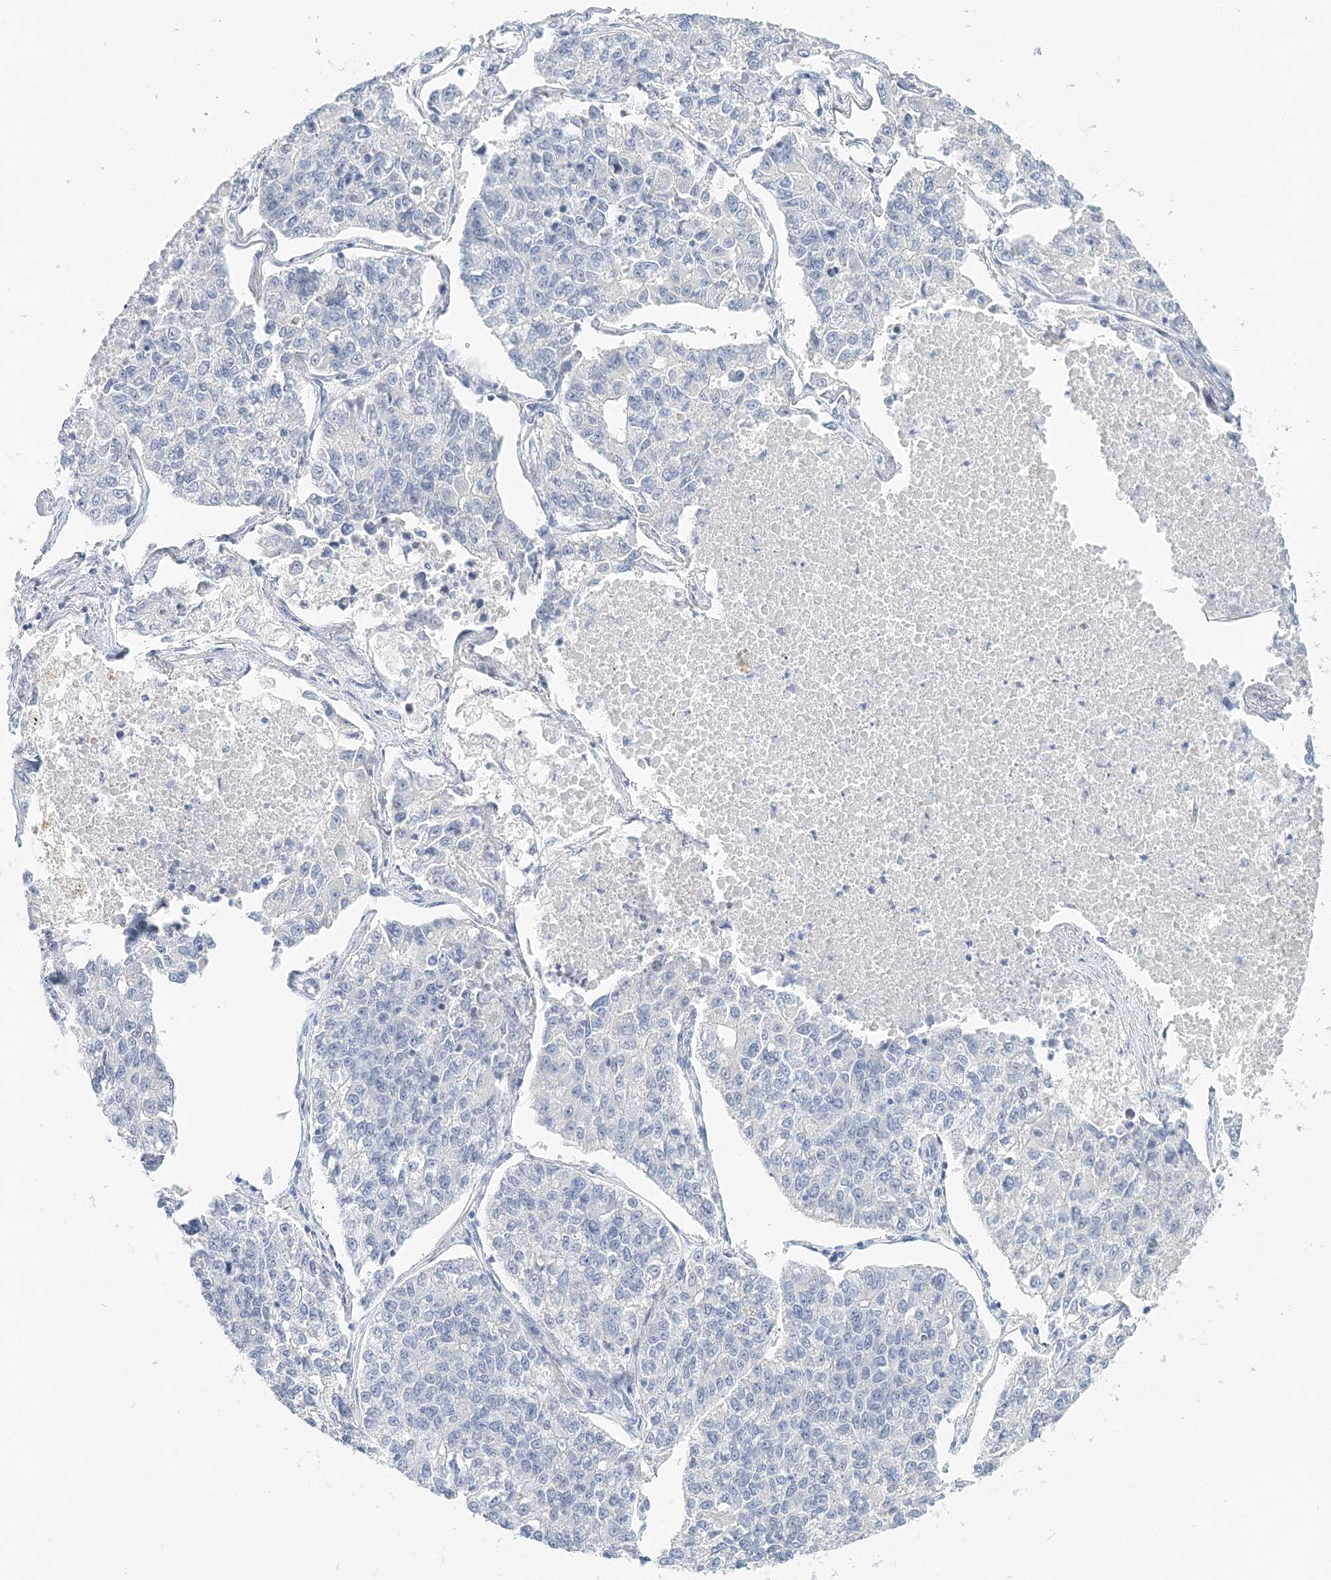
{"staining": {"intensity": "negative", "quantity": "none", "location": "none"}, "tissue": "lung cancer", "cell_type": "Tumor cells", "image_type": "cancer", "snomed": [{"axis": "morphology", "description": "Adenocarcinoma, NOS"}, {"axis": "topography", "description": "Lung"}], "caption": "Image shows no protein positivity in tumor cells of lung cancer (adenocarcinoma) tissue.", "gene": "VILL", "patient": {"sex": "male", "age": 49}}